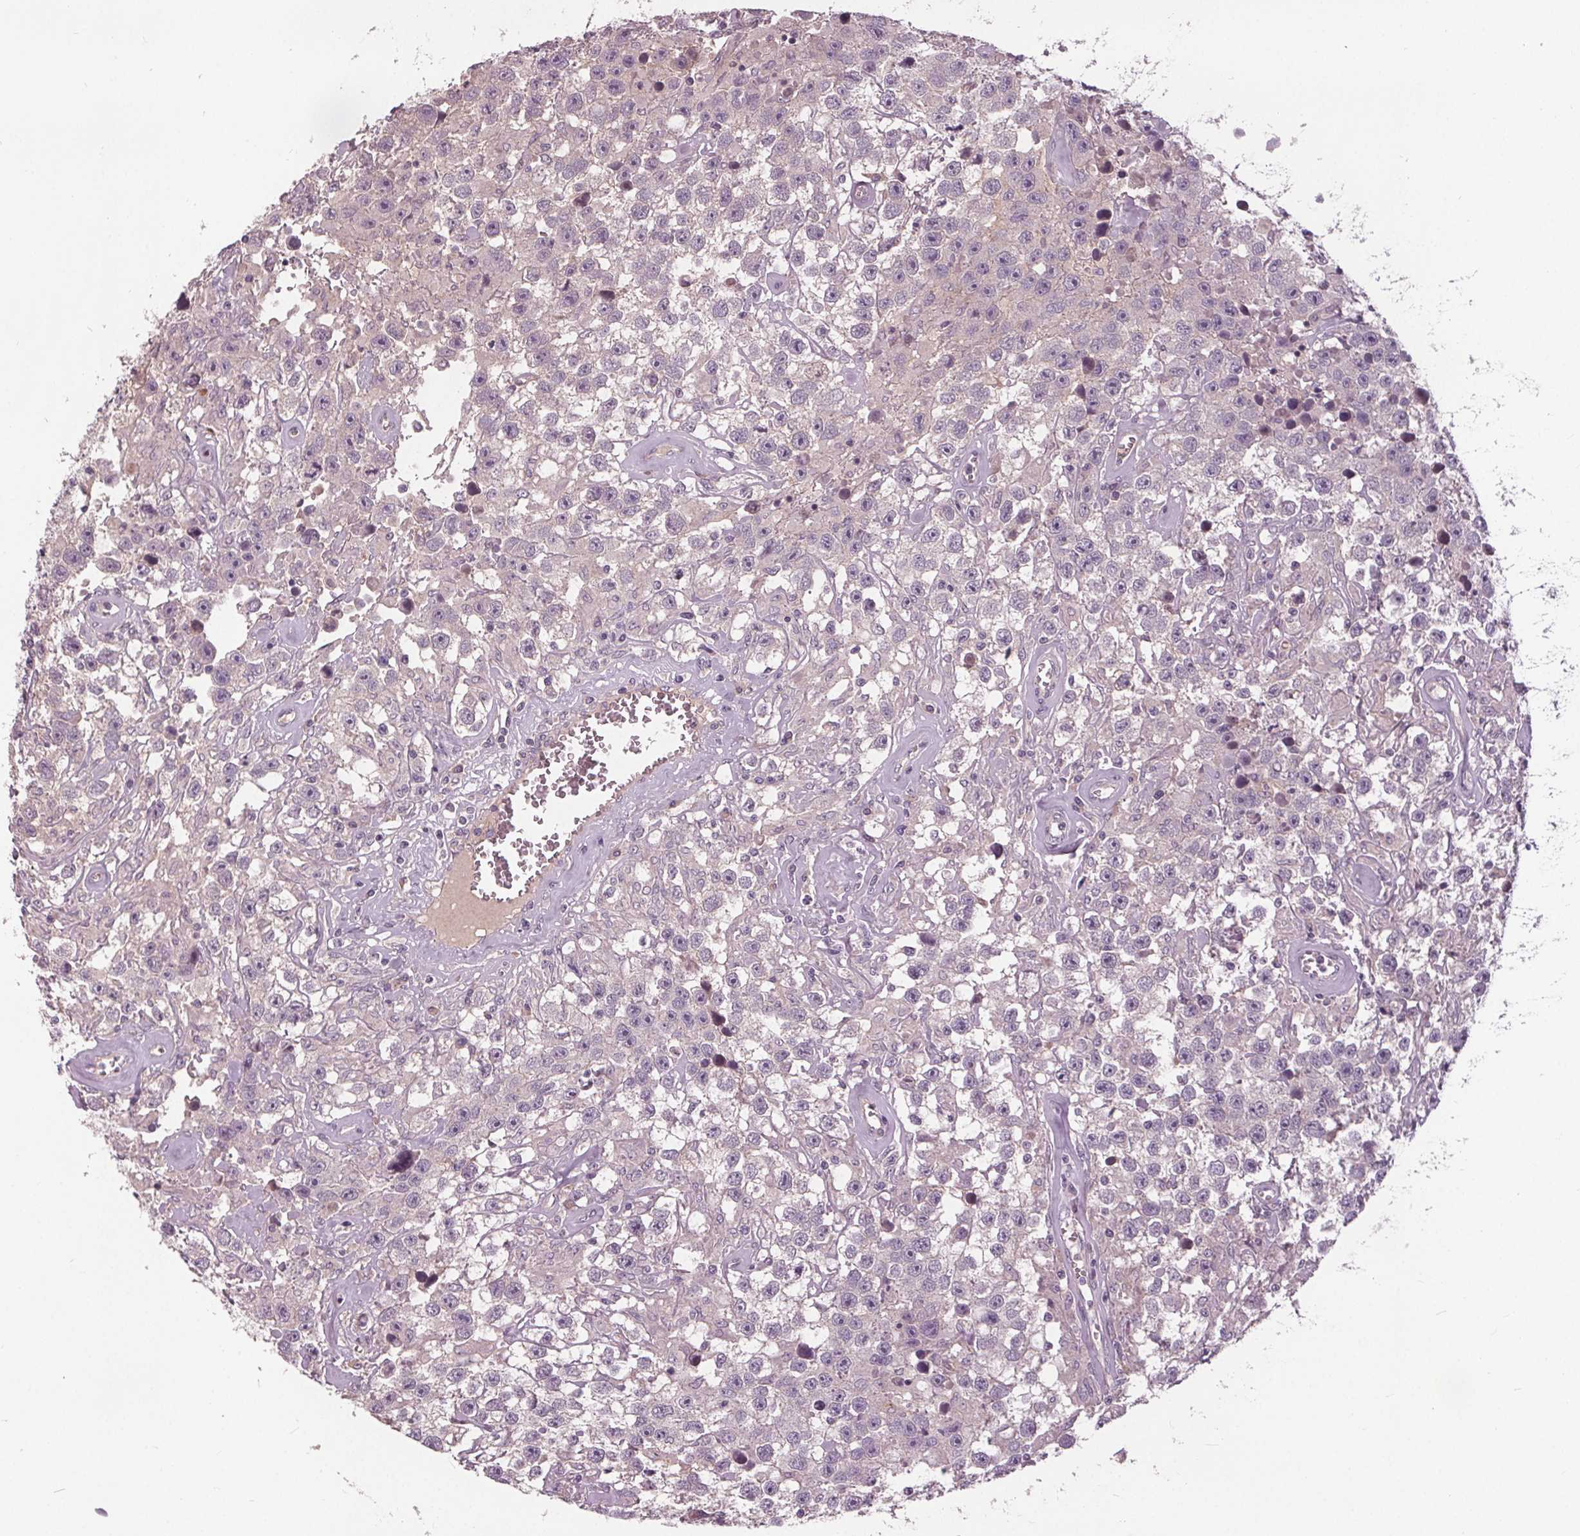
{"staining": {"intensity": "negative", "quantity": "none", "location": "none"}, "tissue": "testis cancer", "cell_type": "Tumor cells", "image_type": "cancer", "snomed": [{"axis": "morphology", "description": "Seminoma, NOS"}, {"axis": "topography", "description": "Testis"}], "caption": "Tumor cells show no significant protein expression in testis seminoma. Brightfield microscopy of immunohistochemistry stained with DAB (3,3'-diaminobenzidine) (brown) and hematoxylin (blue), captured at high magnification.", "gene": "PDGFD", "patient": {"sex": "male", "age": 43}}